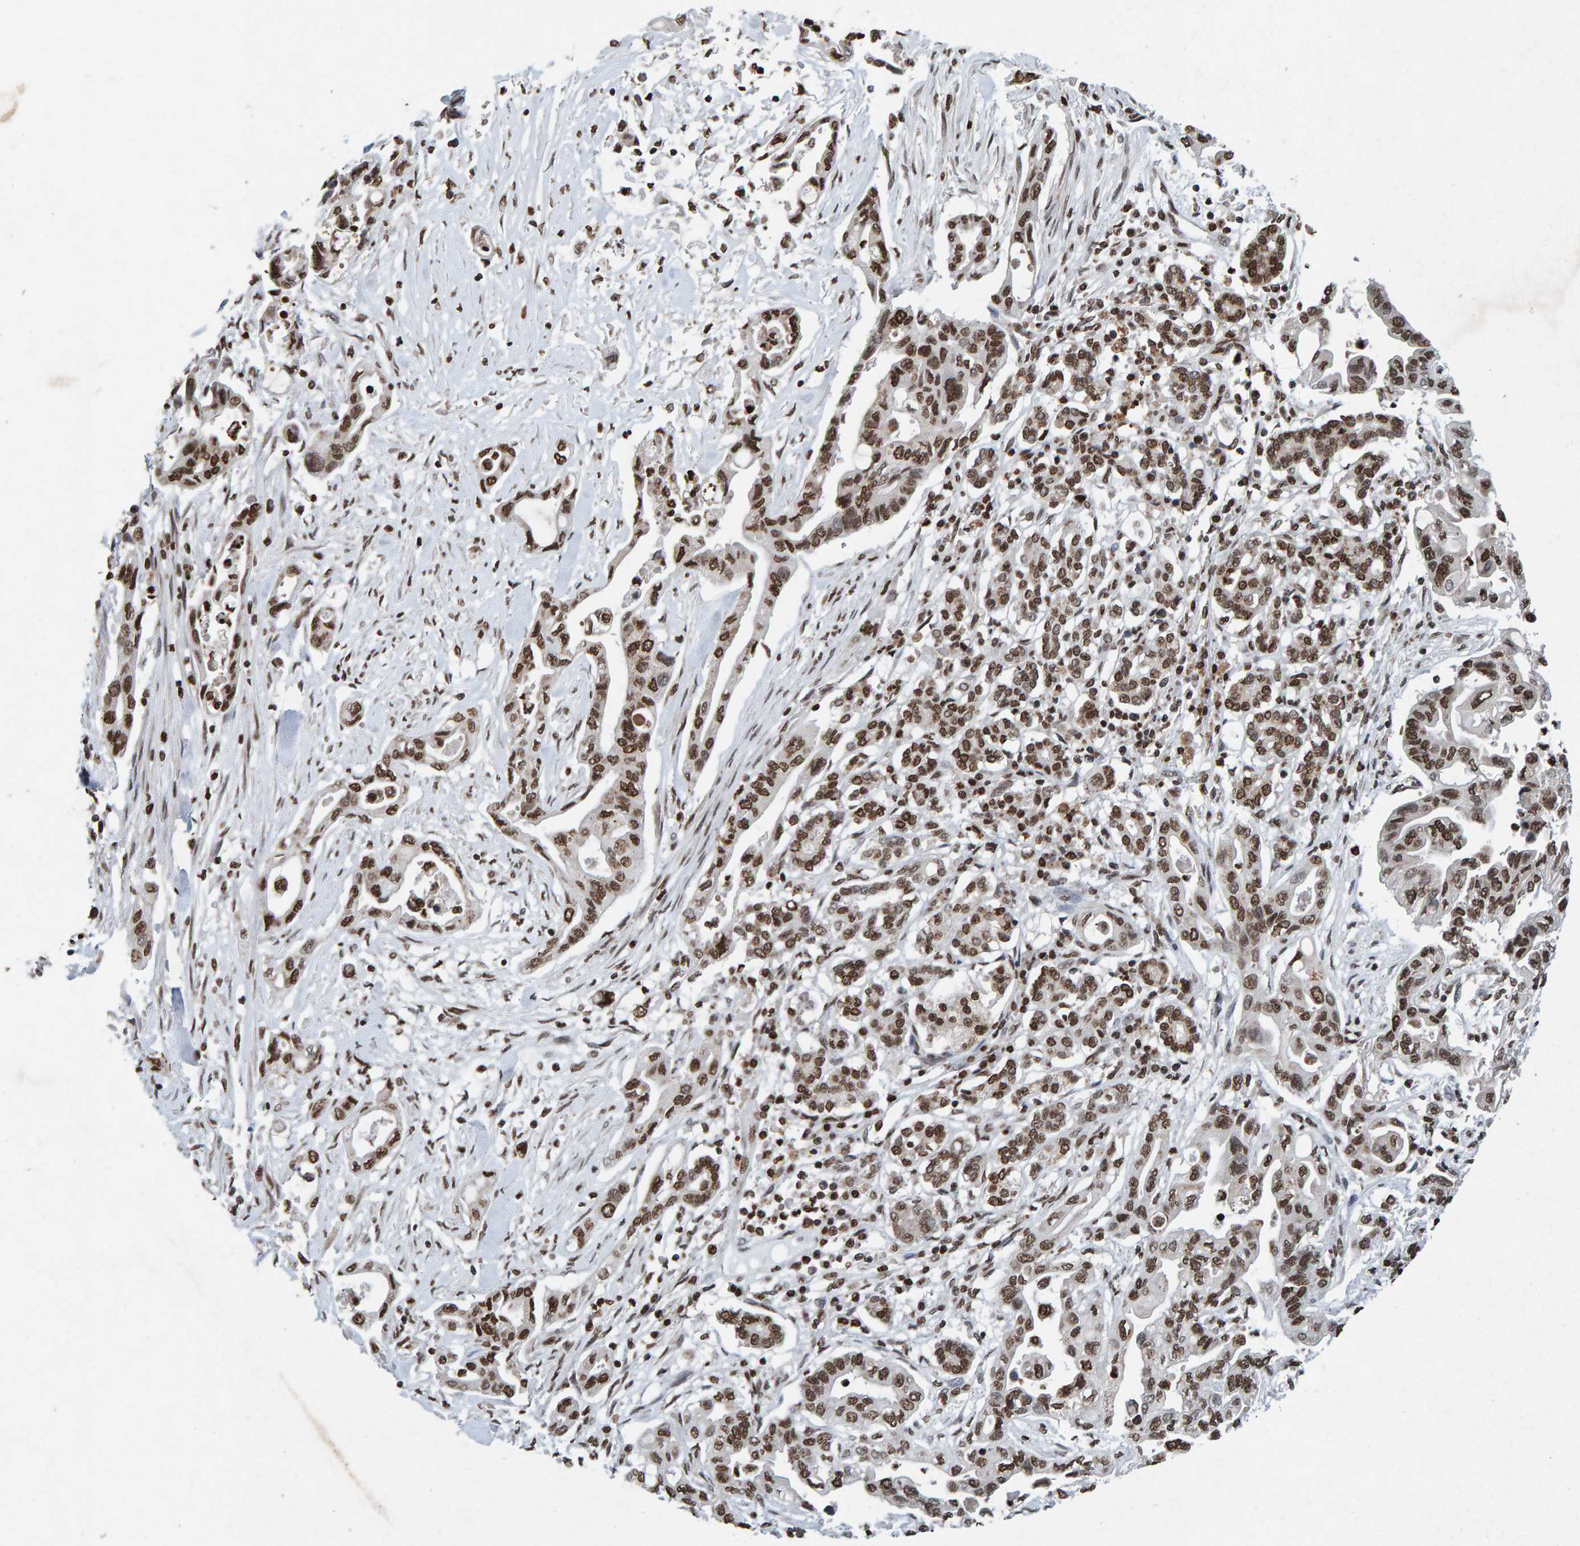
{"staining": {"intensity": "strong", "quantity": ">75%", "location": "nuclear"}, "tissue": "pancreatic cancer", "cell_type": "Tumor cells", "image_type": "cancer", "snomed": [{"axis": "morphology", "description": "Adenocarcinoma, NOS"}, {"axis": "topography", "description": "Pancreas"}], "caption": "Protein staining reveals strong nuclear staining in about >75% of tumor cells in pancreatic adenocarcinoma.", "gene": "H2AZ1", "patient": {"sex": "female", "age": 57}}